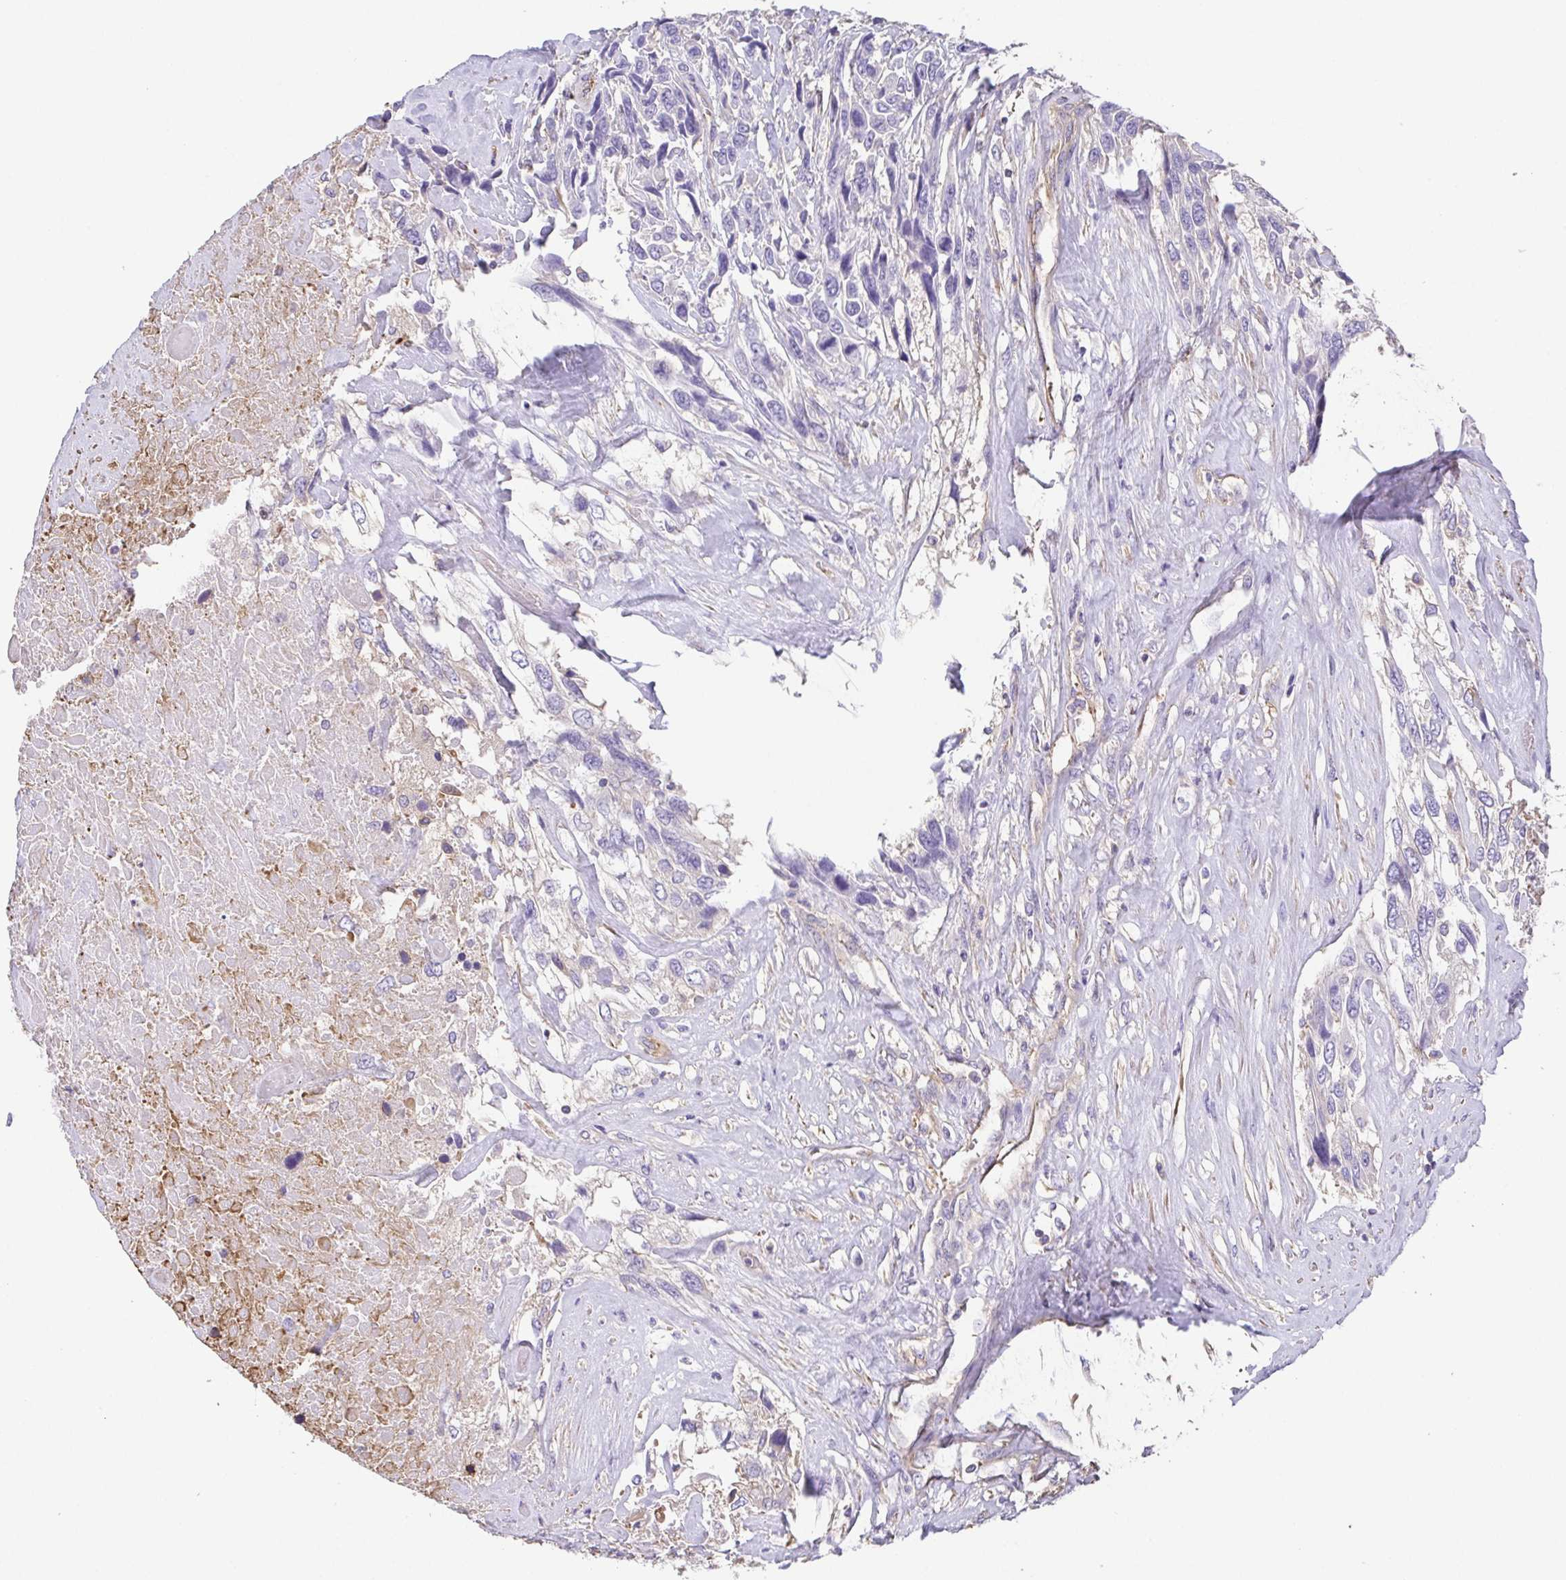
{"staining": {"intensity": "negative", "quantity": "none", "location": "none"}, "tissue": "urothelial cancer", "cell_type": "Tumor cells", "image_type": "cancer", "snomed": [{"axis": "morphology", "description": "Urothelial carcinoma, High grade"}, {"axis": "topography", "description": "Urinary bladder"}], "caption": "DAB immunohistochemical staining of high-grade urothelial carcinoma shows no significant expression in tumor cells.", "gene": "MYL6", "patient": {"sex": "female", "age": 70}}